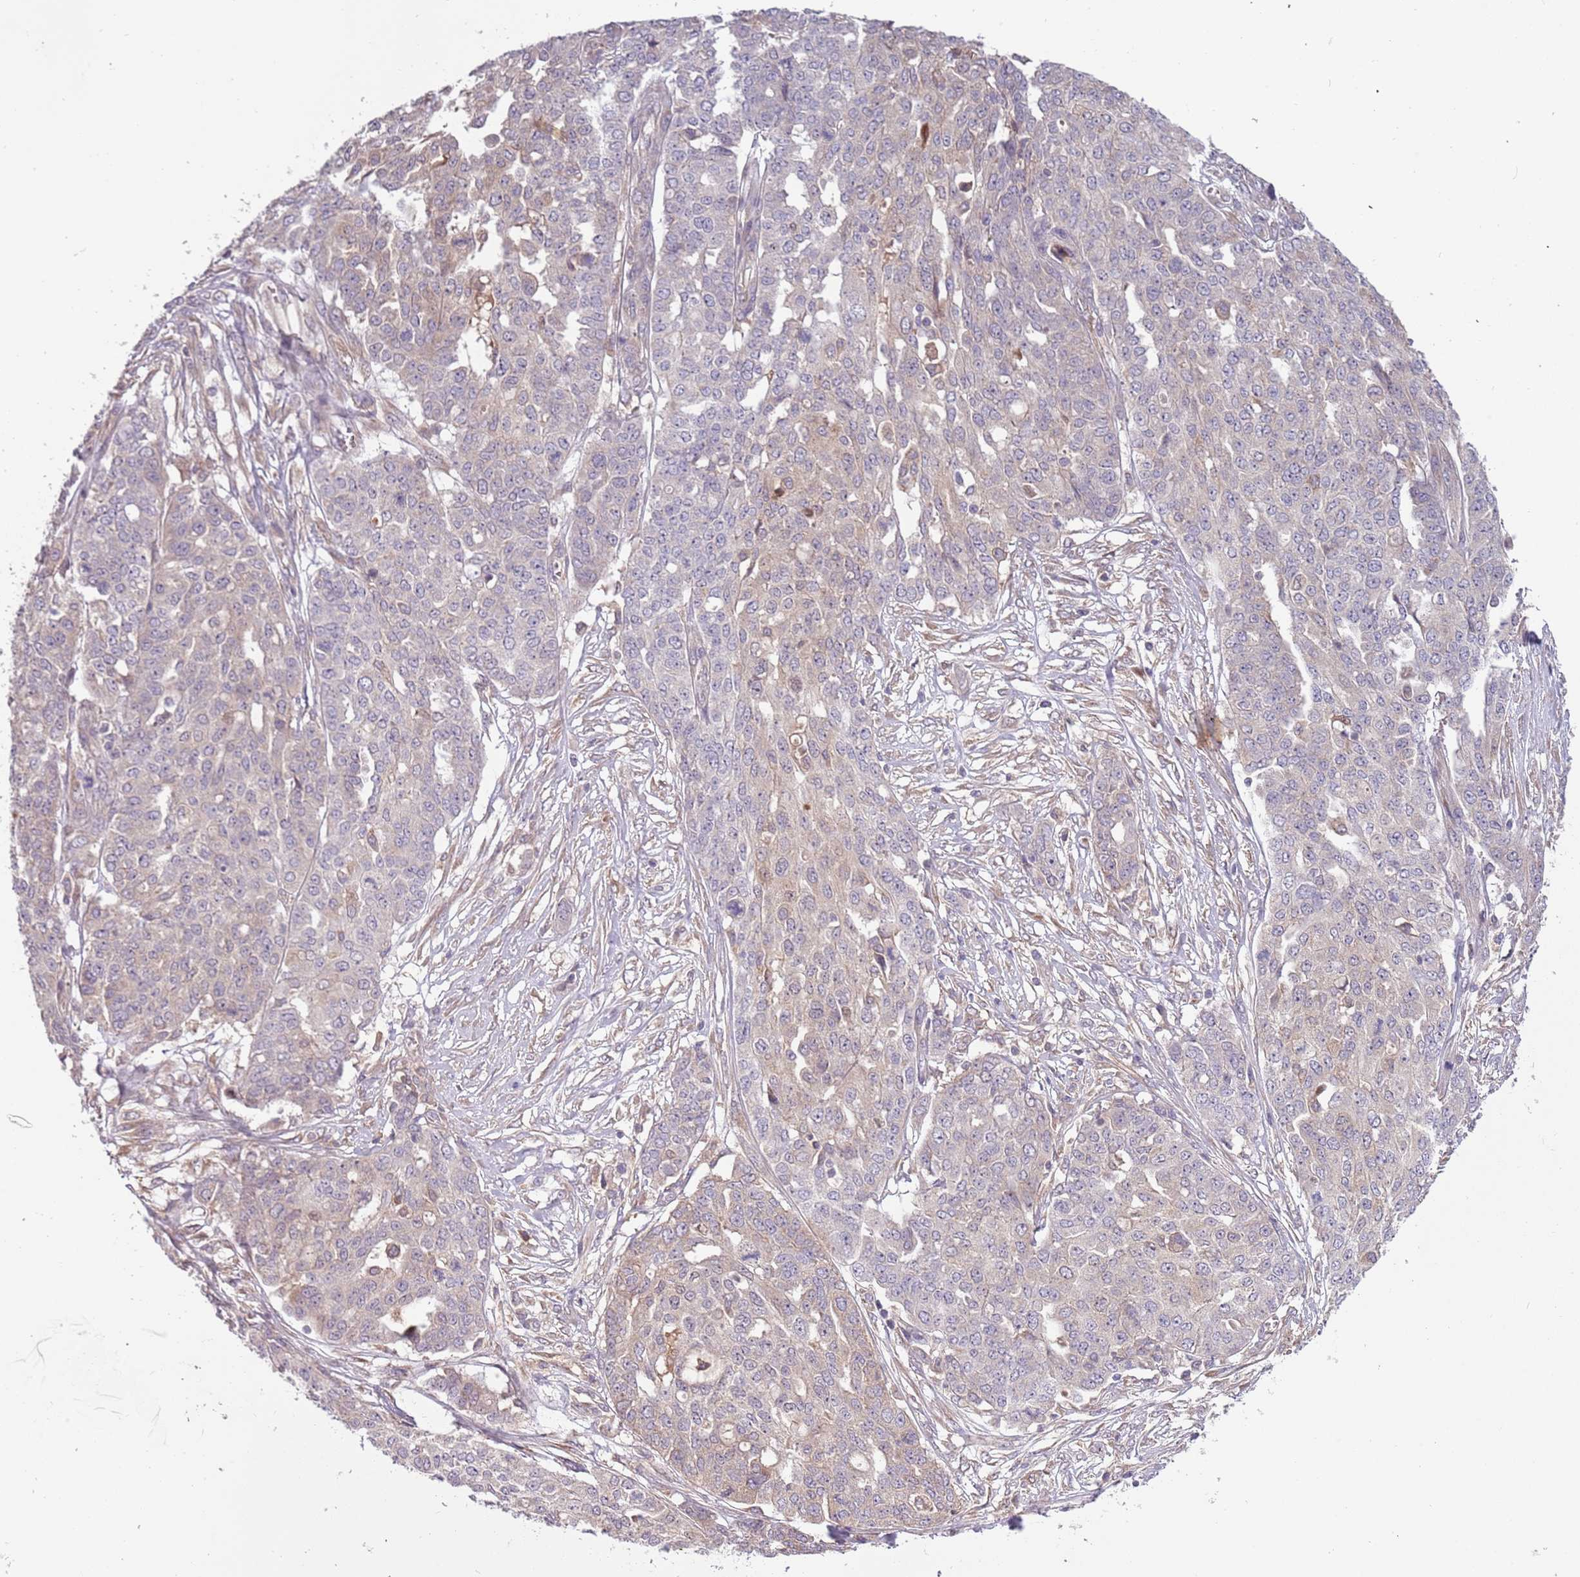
{"staining": {"intensity": "weak", "quantity": "<25%", "location": "cytoplasmic/membranous"}, "tissue": "ovarian cancer", "cell_type": "Tumor cells", "image_type": "cancer", "snomed": [{"axis": "morphology", "description": "Cystadenocarcinoma, serous, NOS"}, {"axis": "topography", "description": "Soft tissue"}, {"axis": "topography", "description": "Ovary"}], "caption": "This is an IHC histopathology image of ovarian serous cystadenocarcinoma. There is no expression in tumor cells.", "gene": "FECH", "patient": {"sex": "female", "age": 57}}